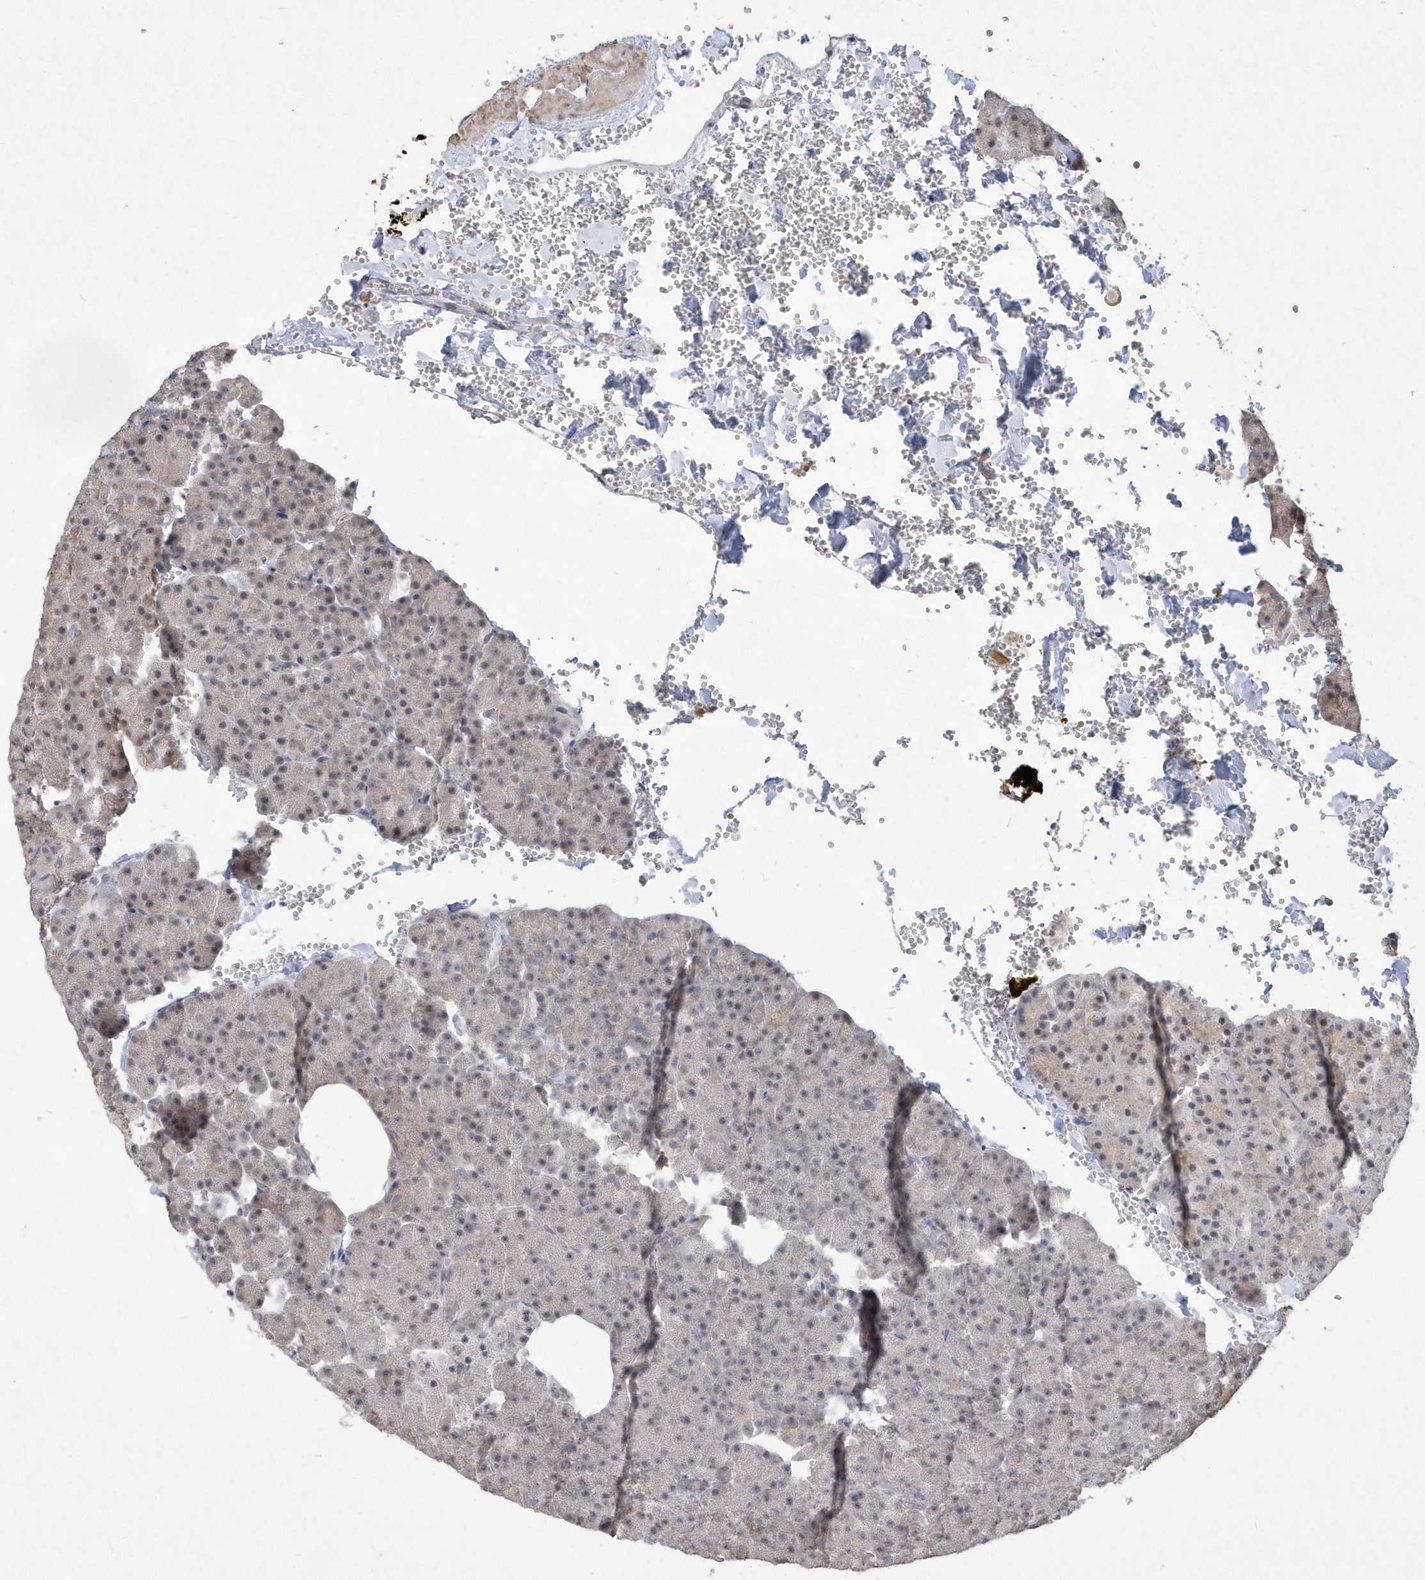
{"staining": {"intensity": "weak", "quantity": "25%-75%", "location": "cytoplasmic/membranous,nuclear"}, "tissue": "pancreas", "cell_type": "Exocrine glandular cells", "image_type": "normal", "snomed": [{"axis": "morphology", "description": "Normal tissue, NOS"}, {"axis": "morphology", "description": "Carcinoid, malignant, NOS"}, {"axis": "topography", "description": "Pancreas"}], "caption": "Unremarkable pancreas reveals weak cytoplasmic/membranous,nuclear expression in about 25%-75% of exocrine glandular cells, visualized by immunohistochemistry. (DAB (3,3'-diaminobenzidine) = brown stain, brightfield microscopy at high magnification).", "gene": "TSPEAR", "patient": {"sex": "female", "age": 35}}